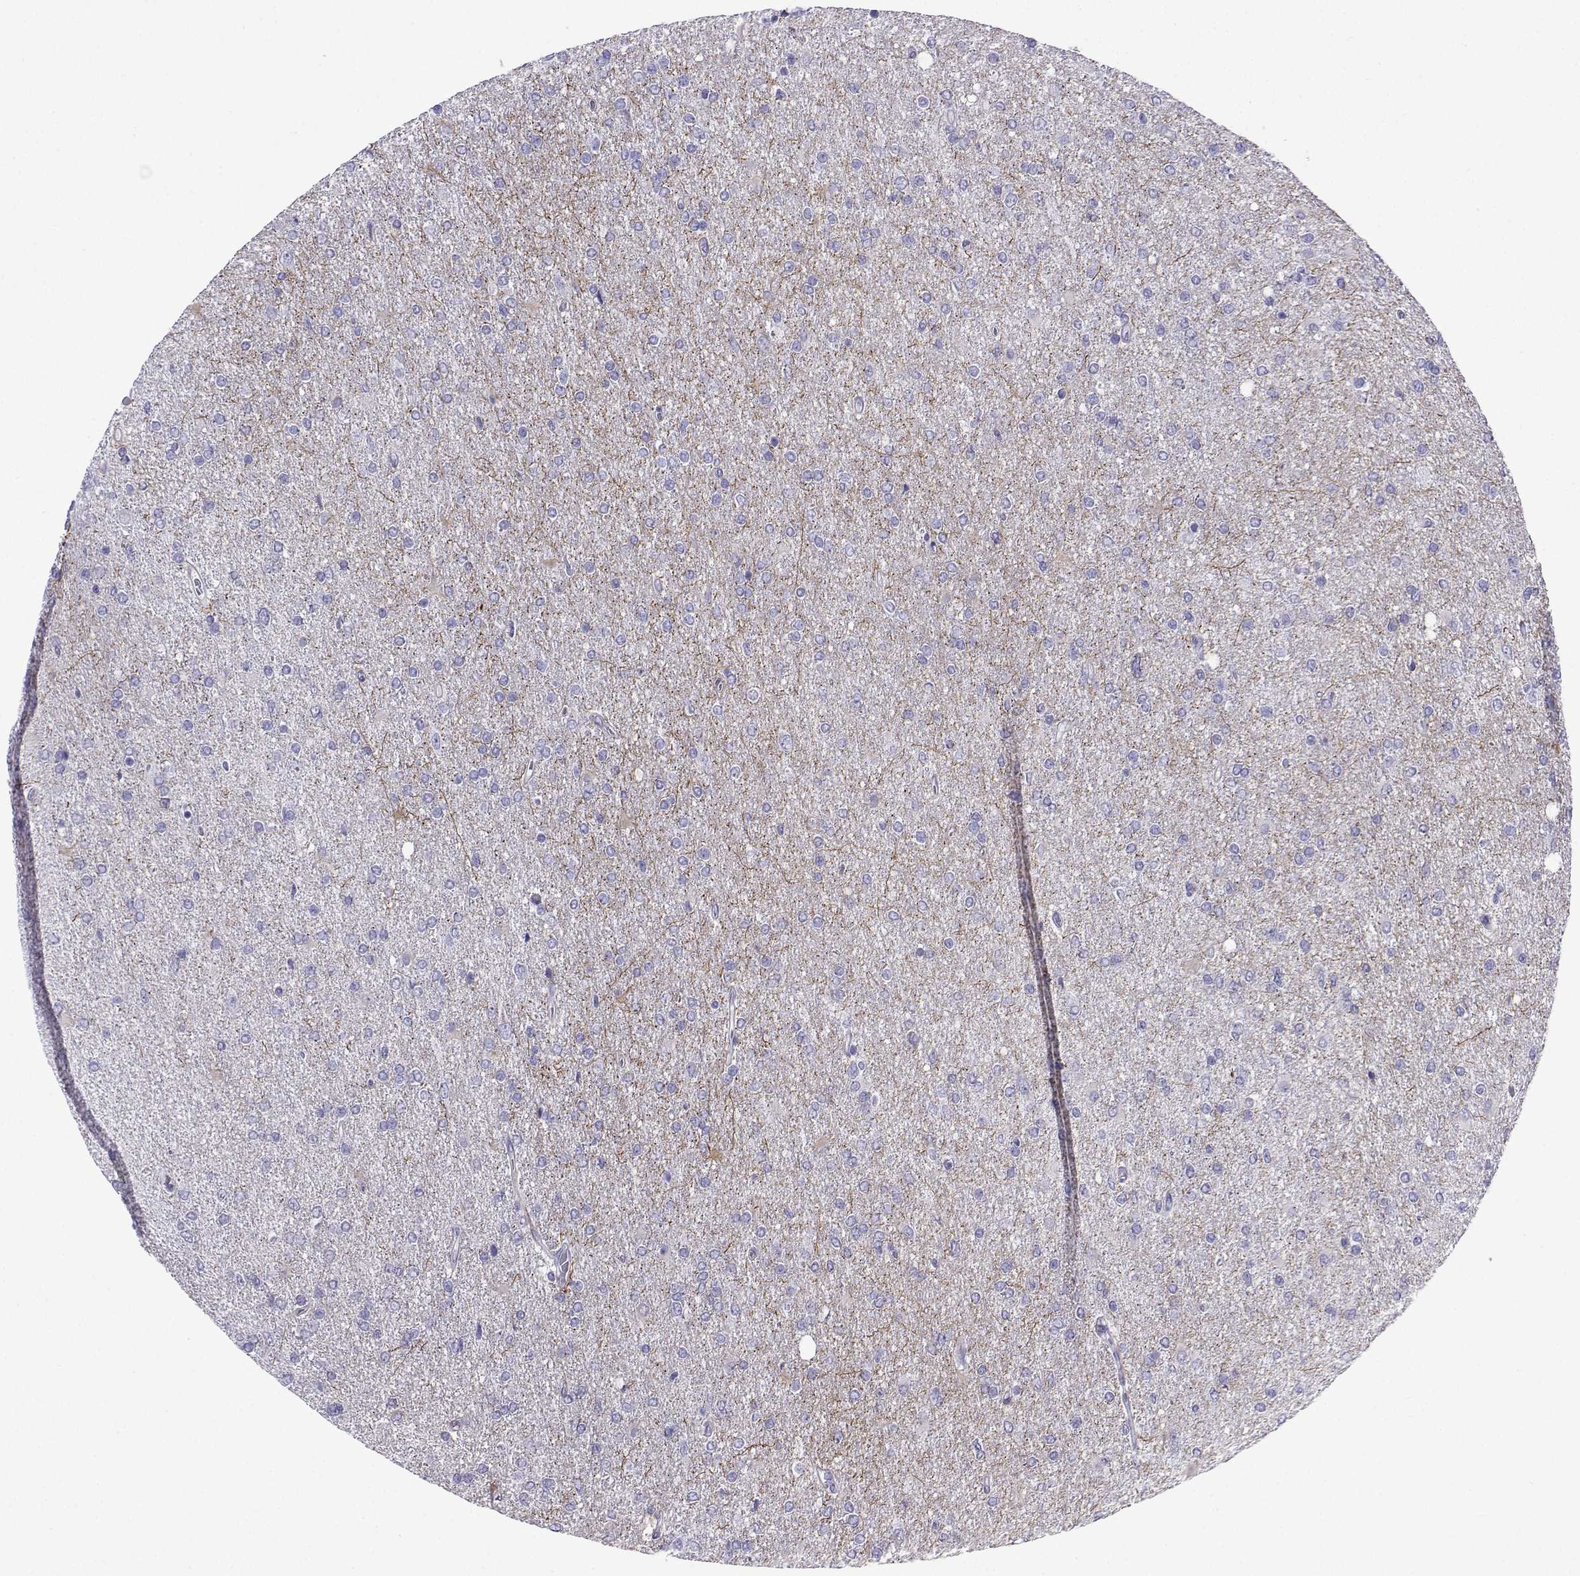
{"staining": {"intensity": "negative", "quantity": "none", "location": "none"}, "tissue": "glioma", "cell_type": "Tumor cells", "image_type": "cancer", "snomed": [{"axis": "morphology", "description": "Glioma, malignant, High grade"}, {"axis": "topography", "description": "Cerebral cortex"}], "caption": "Tumor cells are negative for brown protein staining in malignant glioma (high-grade).", "gene": "KCNF1", "patient": {"sex": "male", "age": 70}}